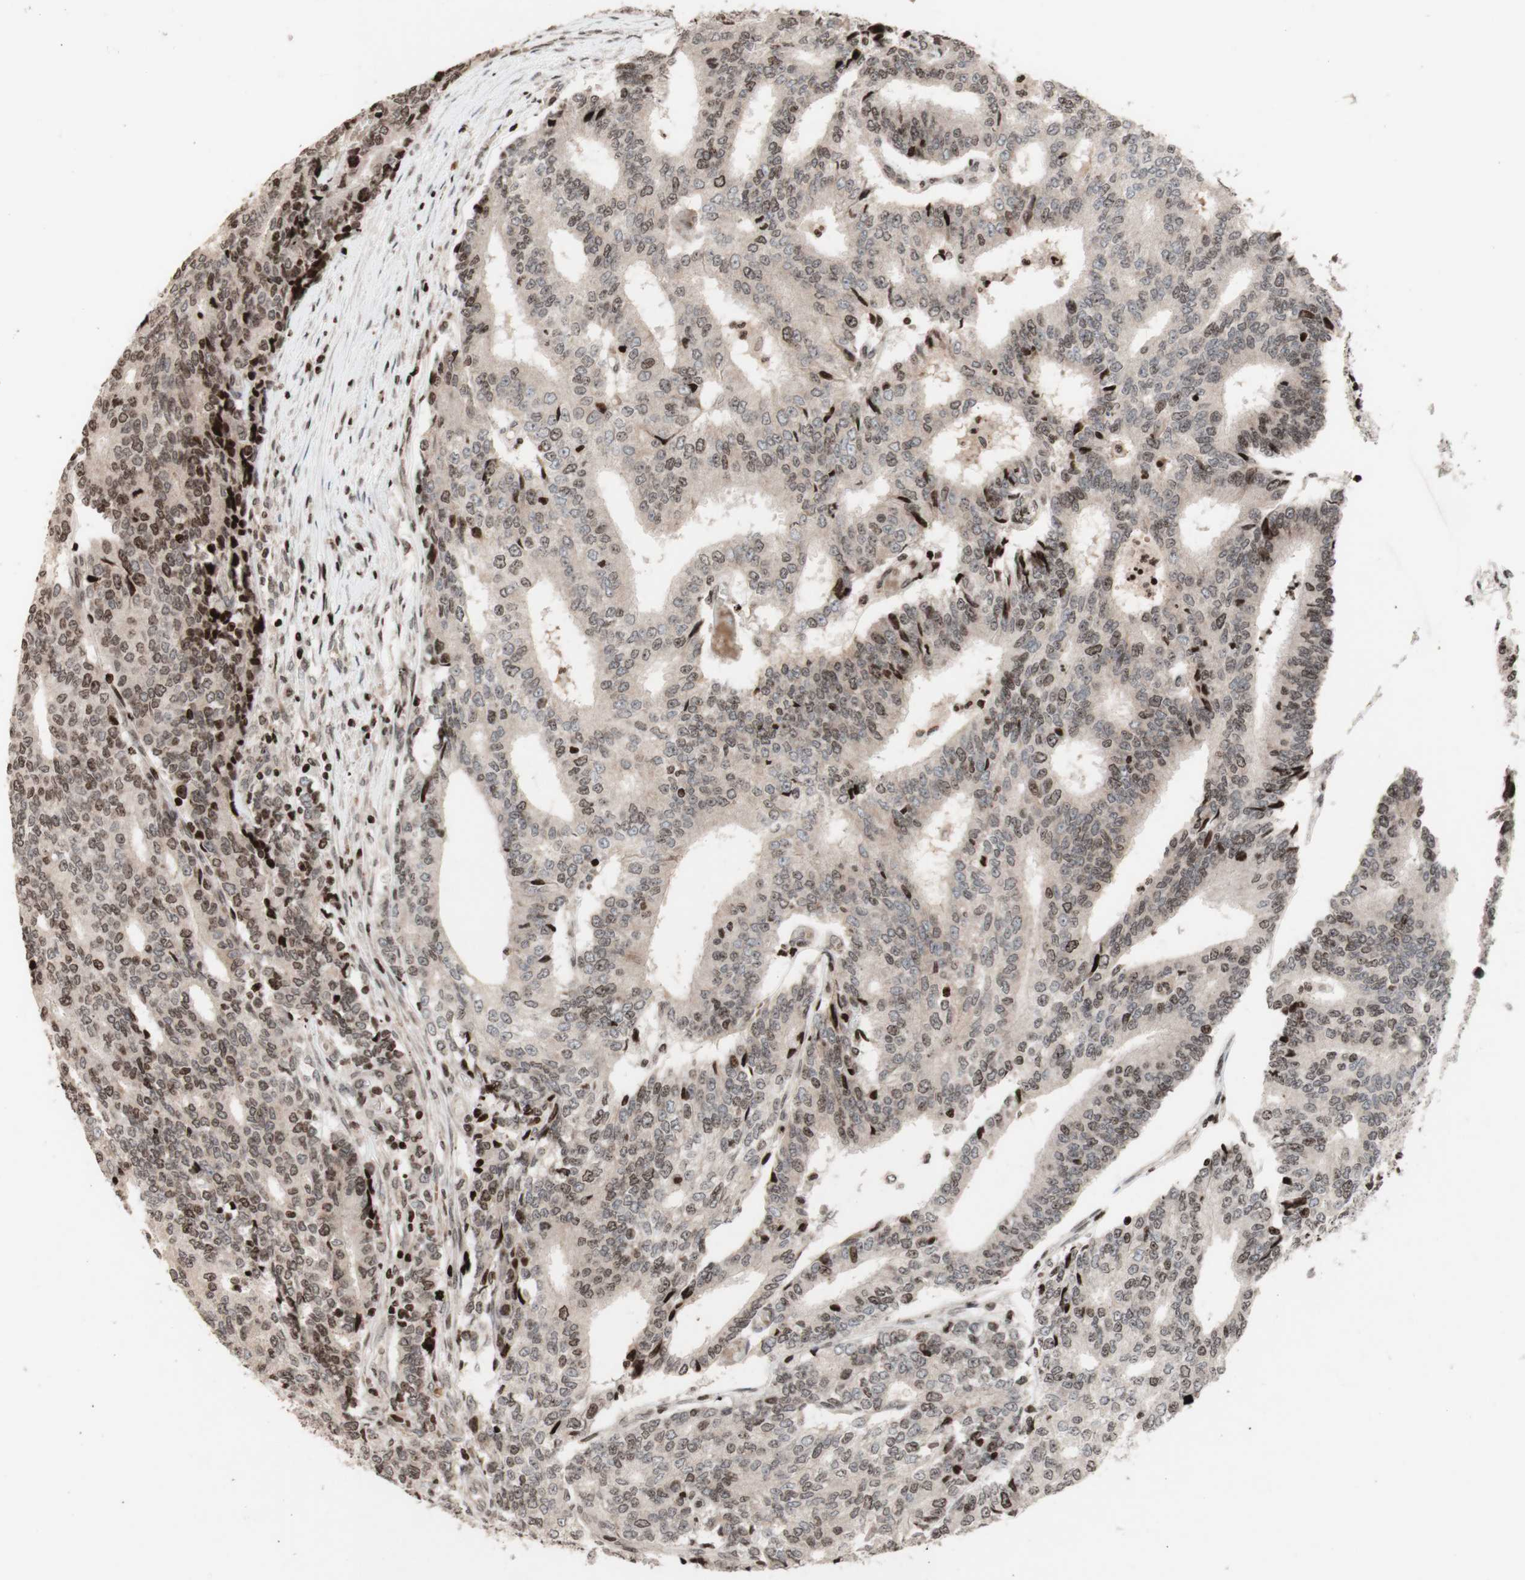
{"staining": {"intensity": "weak", "quantity": "25%-75%", "location": "nuclear"}, "tissue": "prostate cancer", "cell_type": "Tumor cells", "image_type": "cancer", "snomed": [{"axis": "morphology", "description": "Normal tissue, NOS"}, {"axis": "morphology", "description": "Adenocarcinoma, High grade"}, {"axis": "topography", "description": "Prostate"}, {"axis": "topography", "description": "Seminal veicle"}], "caption": "Human prostate cancer (adenocarcinoma (high-grade)) stained for a protein (brown) demonstrates weak nuclear positive staining in approximately 25%-75% of tumor cells.", "gene": "POLA1", "patient": {"sex": "male", "age": 55}}